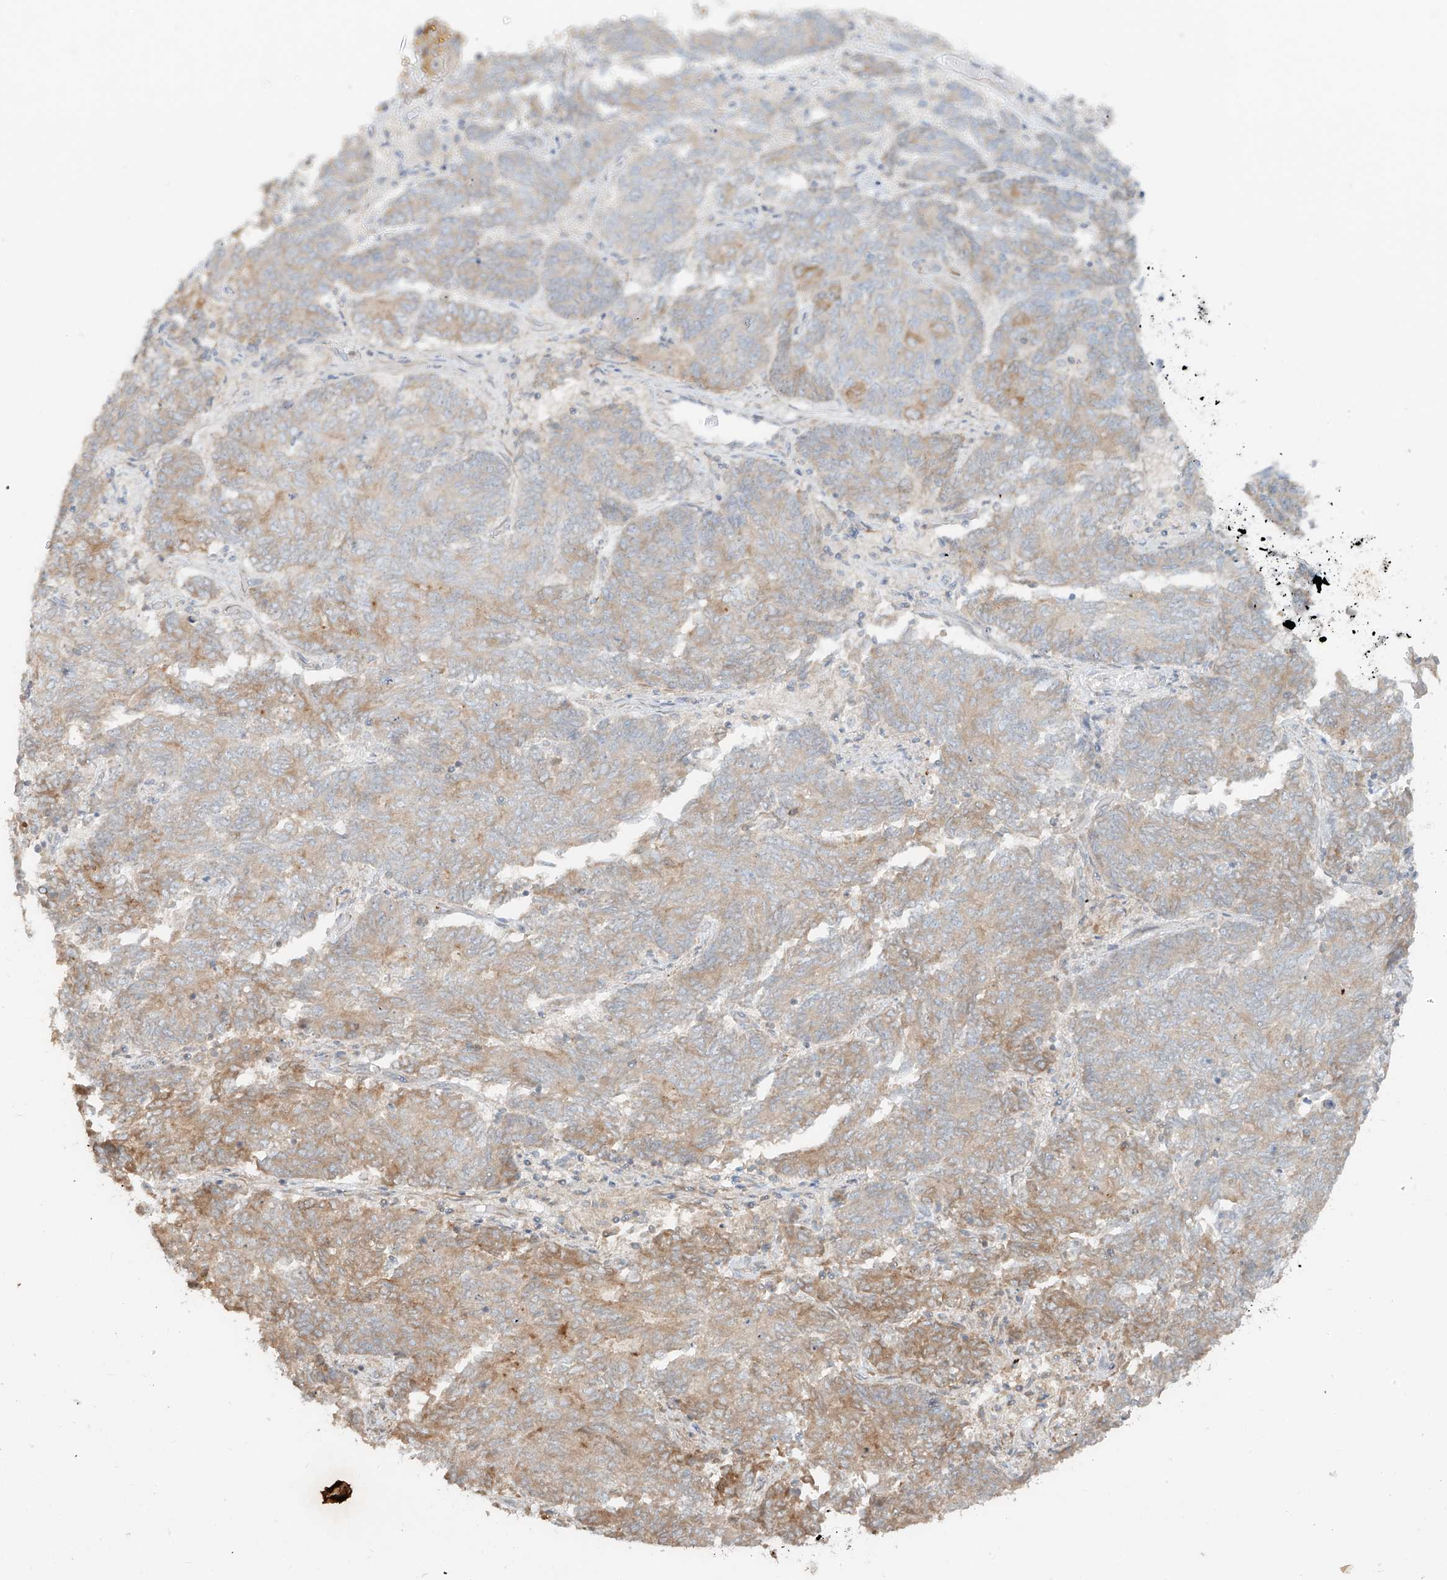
{"staining": {"intensity": "moderate", "quantity": "<25%", "location": "cytoplasmic/membranous"}, "tissue": "endometrial cancer", "cell_type": "Tumor cells", "image_type": "cancer", "snomed": [{"axis": "morphology", "description": "Adenocarcinoma, NOS"}, {"axis": "topography", "description": "Endometrium"}], "caption": "Immunohistochemistry (DAB) staining of human endometrial cancer reveals moderate cytoplasmic/membranous protein staining in approximately <25% of tumor cells. (brown staining indicates protein expression, while blue staining denotes nuclei).", "gene": "ANKZF1", "patient": {"sex": "female", "age": 80}}